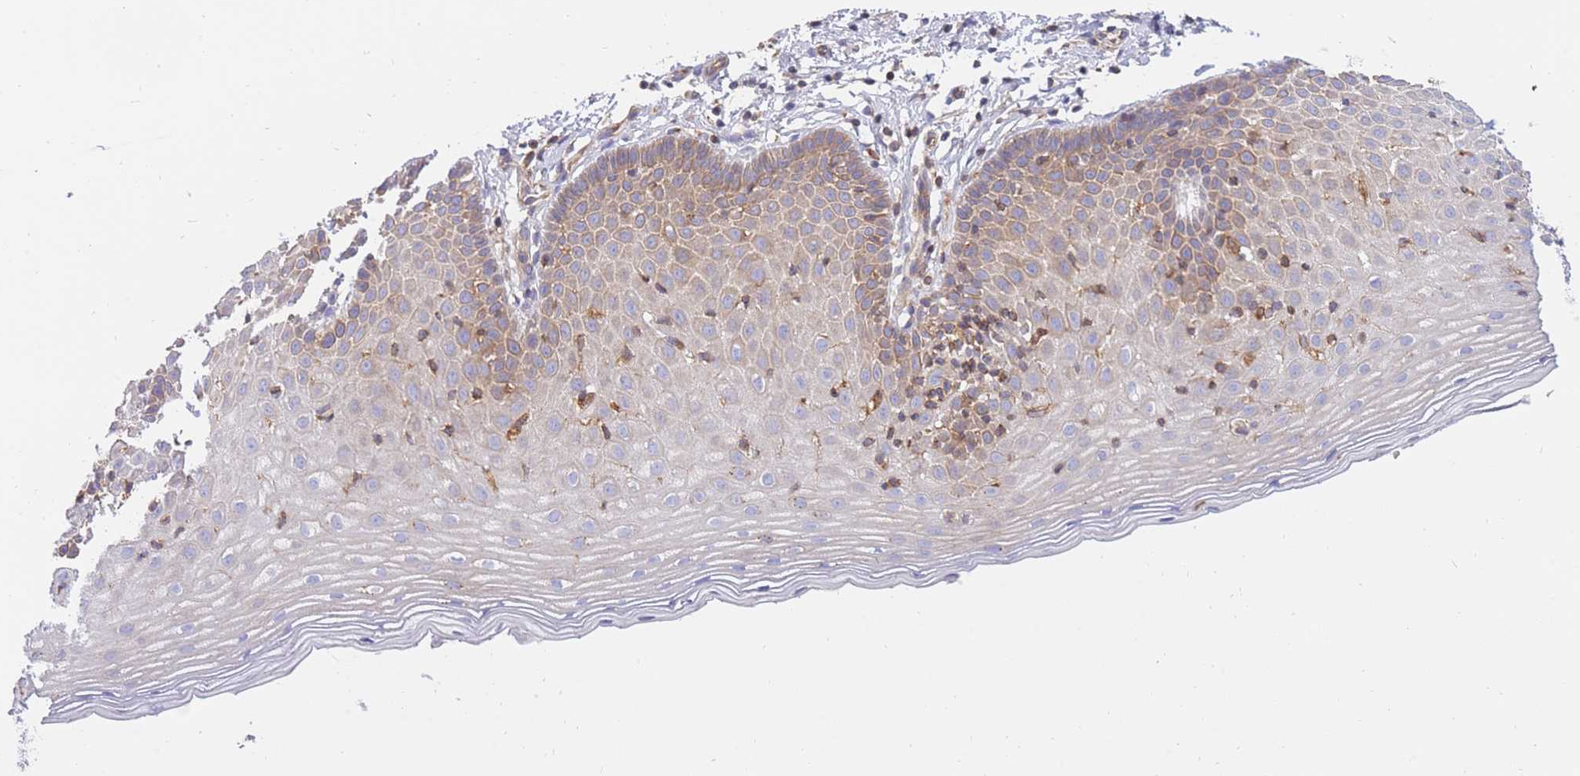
{"staining": {"intensity": "negative", "quantity": "none", "location": "none"}, "tissue": "cervix", "cell_type": "Glandular cells", "image_type": "normal", "snomed": [{"axis": "morphology", "description": "Normal tissue, NOS"}, {"axis": "topography", "description": "Cervix"}], "caption": "A high-resolution image shows immunohistochemistry (IHC) staining of normal cervix, which demonstrates no significant expression in glandular cells.", "gene": "REM1", "patient": {"sex": "female", "age": 36}}